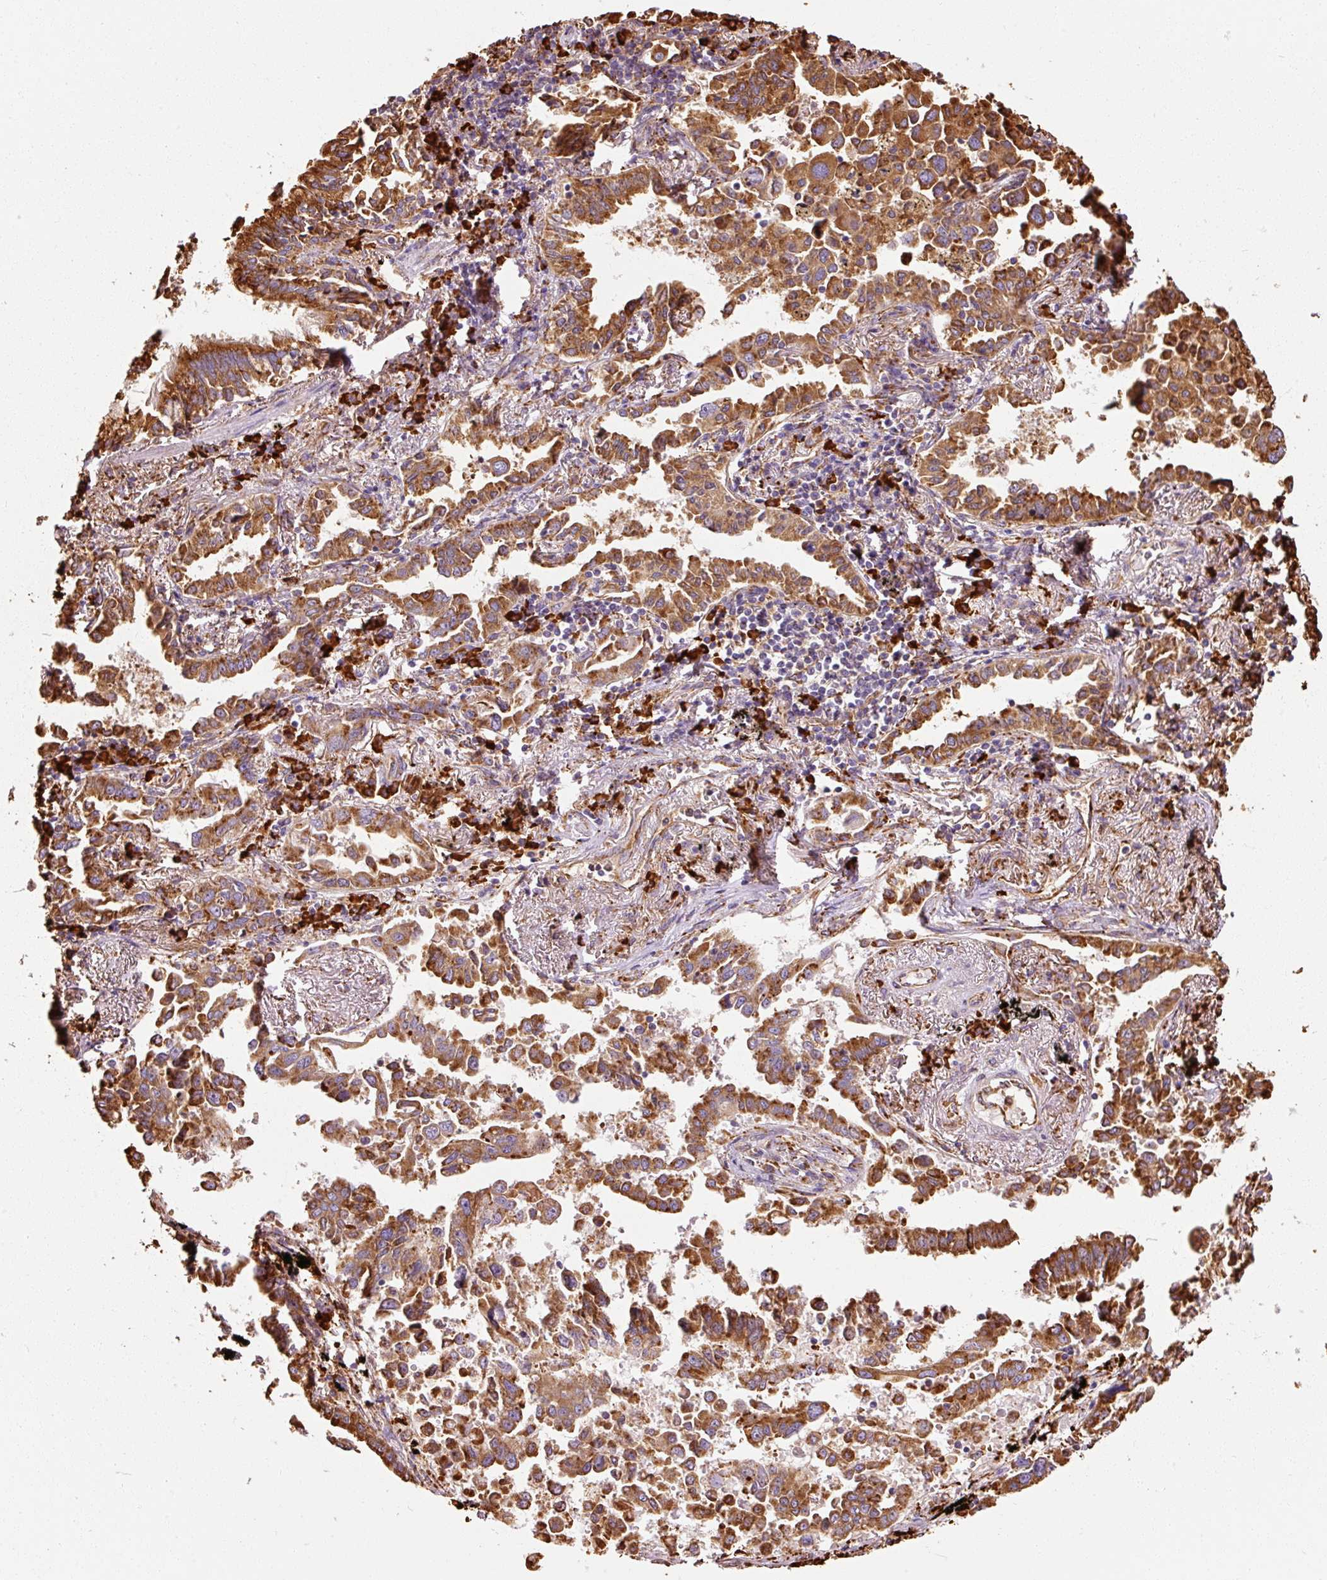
{"staining": {"intensity": "strong", "quantity": ">75%", "location": "cytoplasmic/membranous"}, "tissue": "lung cancer", "cell_type": "Tumor cells", "image_type": "cancer", "snomed": [{"axis": "morphology", "description": "Adenocarcinoma, NOS"}, {"axis": "topography", "description": "Lung"}], "caption": "Immunohistochemical staining of human lung cancer (adenocarcinoma) demonstrates high levels of strong cytoplasmic/membranous protein staining in about >75% of tumor cells.", "gene": "KLC1", "patient": {"sex": "male", "age": 67}}